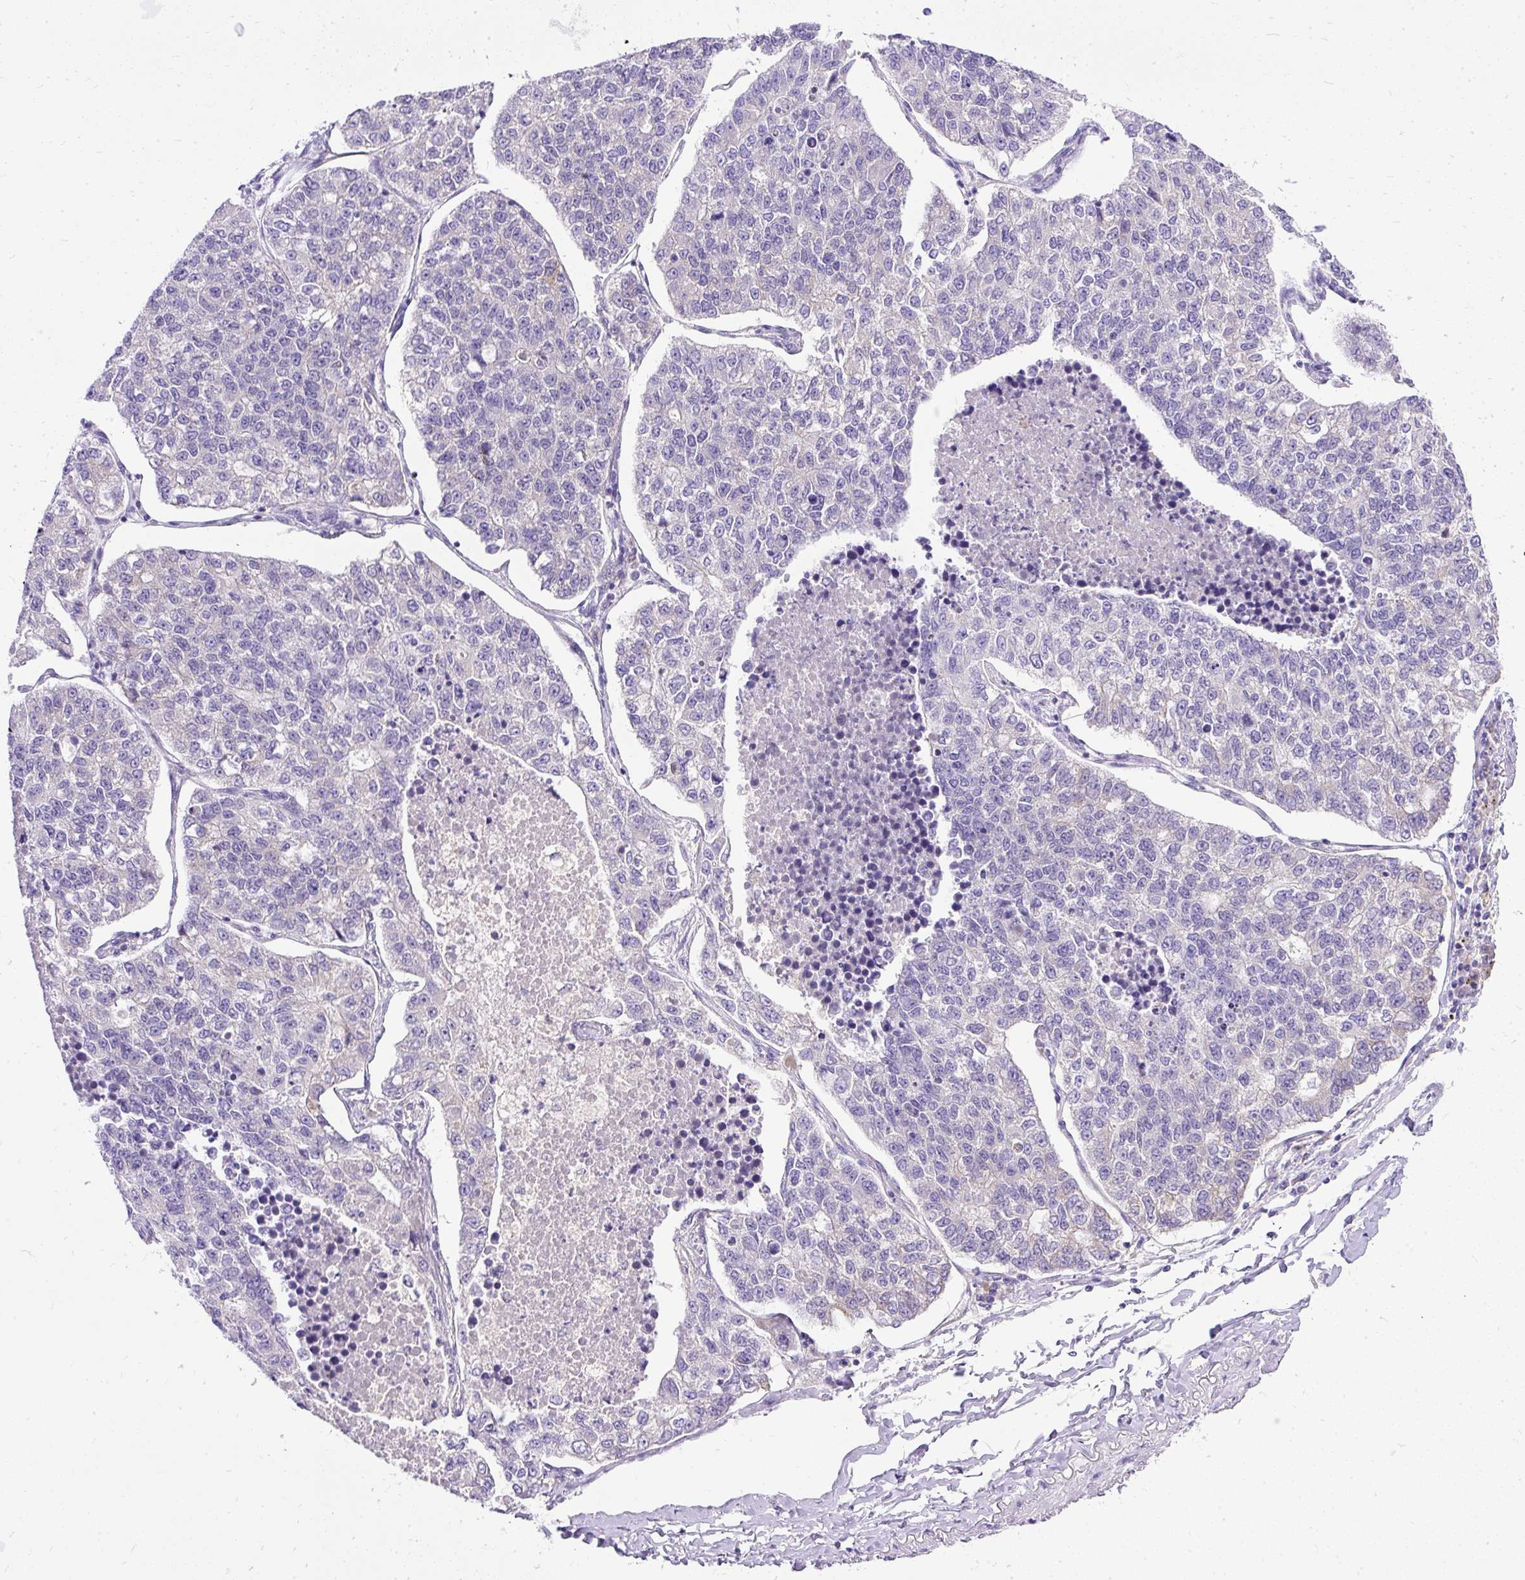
{"staining": {"intensity": "negative", "quantity": "none", "location": "none"}, "tissue": "lung cancer", "cell_type": "Tumor cells", "image_type": "cancer", "snomed": [{"axis": "morphology", "description": "Adenocarcinoma, NOS"}, {"axis": "topography", "description": "Lung"}], "caption": "Immunohistochemical staining of human lung cancer shows no significant expression in tumor cells.", "gene": "AMFR", "patient": {"sex": "male", "age": 49}}